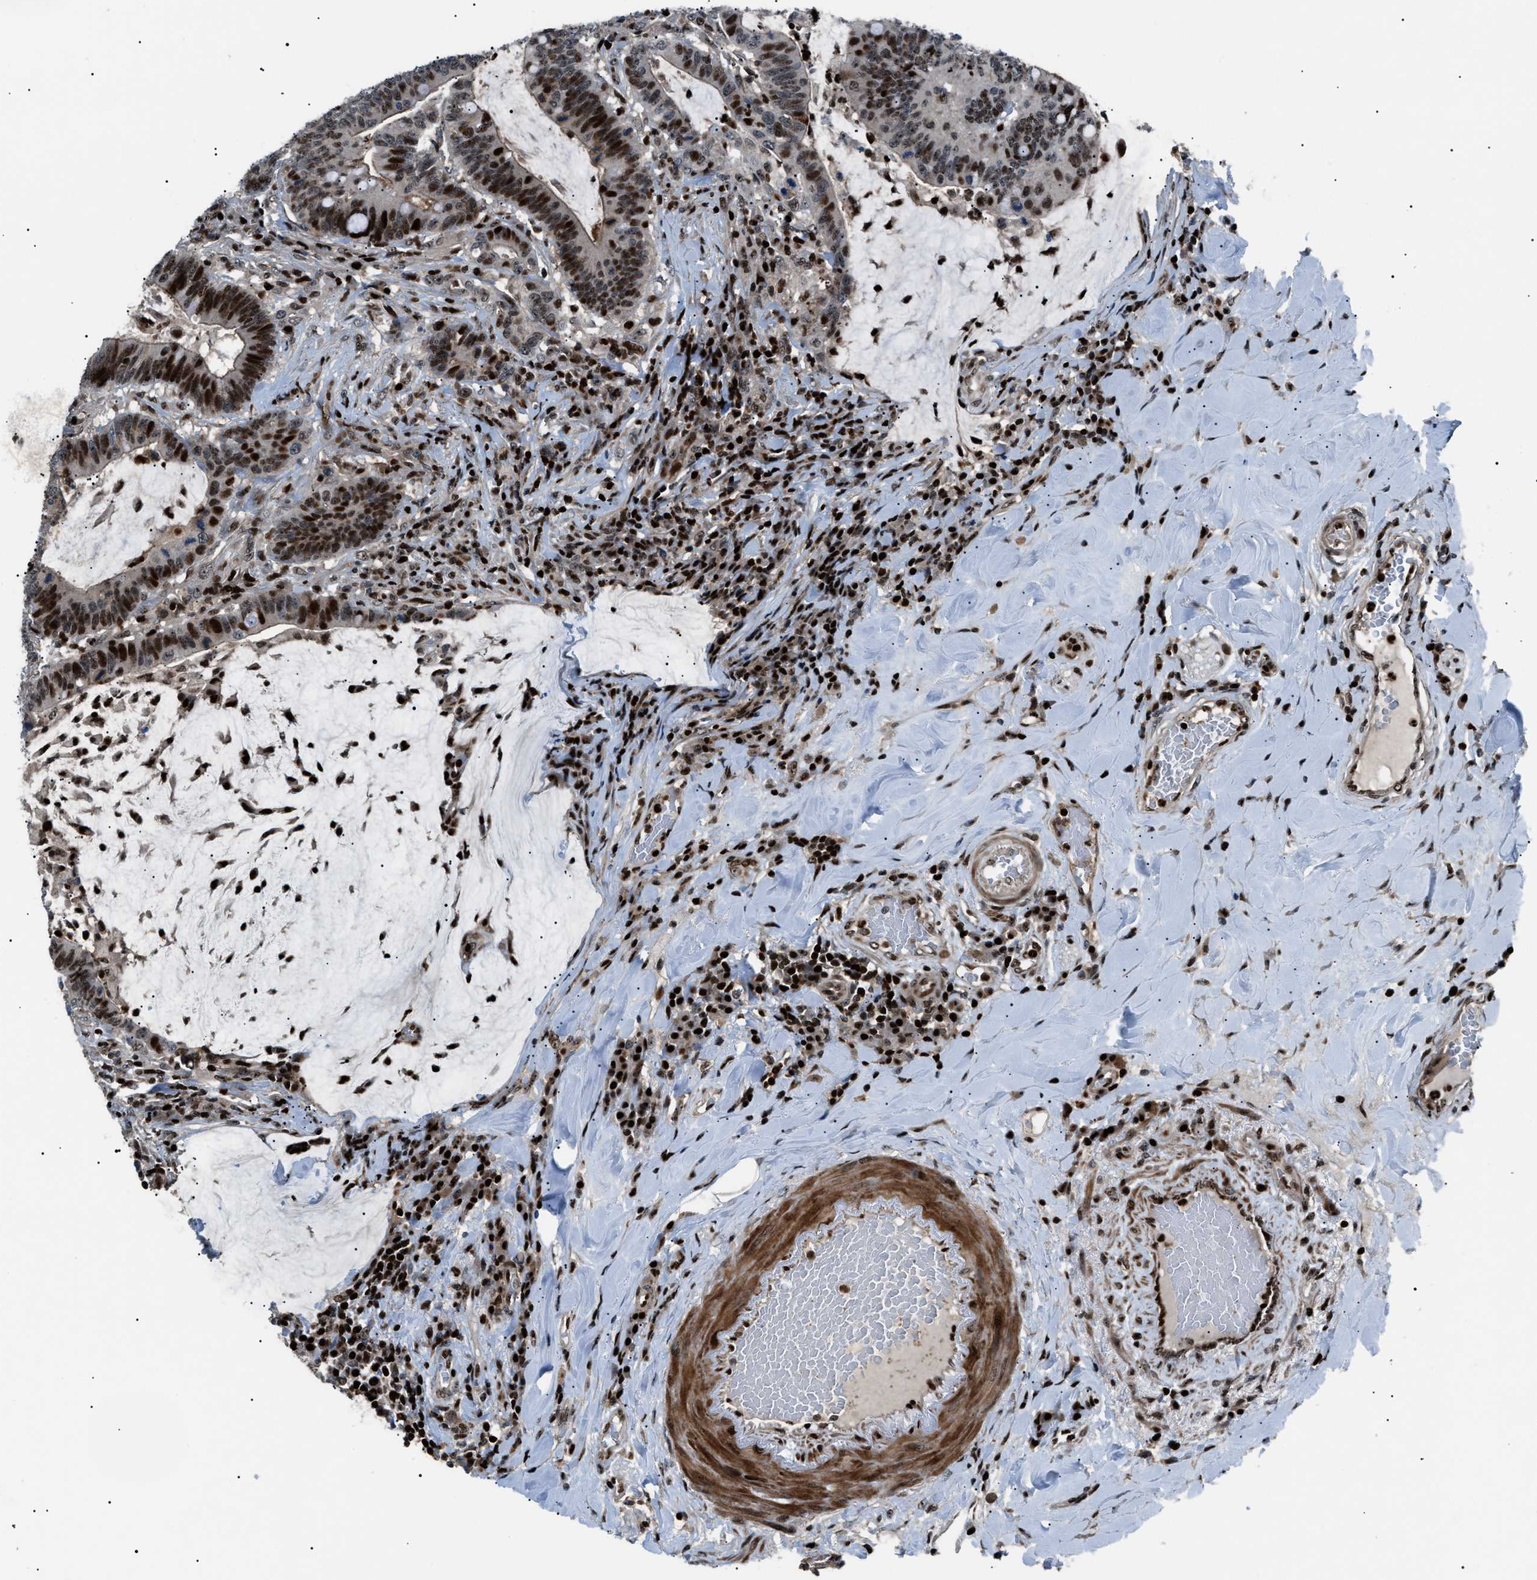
{"staining": {"intensity": "strong", "quantity": ">75%", "location": "cytoplasmic/membranous,nuclear"}, "tissue": "colorectal cancer", "cell_type": "Tumor cells", "image_type": "cancer", "snomed": [{"axis": "morphology", "description": "Normal tissue, NOS"}, {"axis": "morphology", "description": "Adenocarcinoma, NOS"}, {"axis": "topography", "description": "Colon"}], "caption": "Colorectal adenocarcinoma tissue demonstrates strong cytoplasmic/membranous and nuclear staining in about >75% of tumor cells", "gene": "PRKX", "patient": {"sex": "female", "age": 66}}